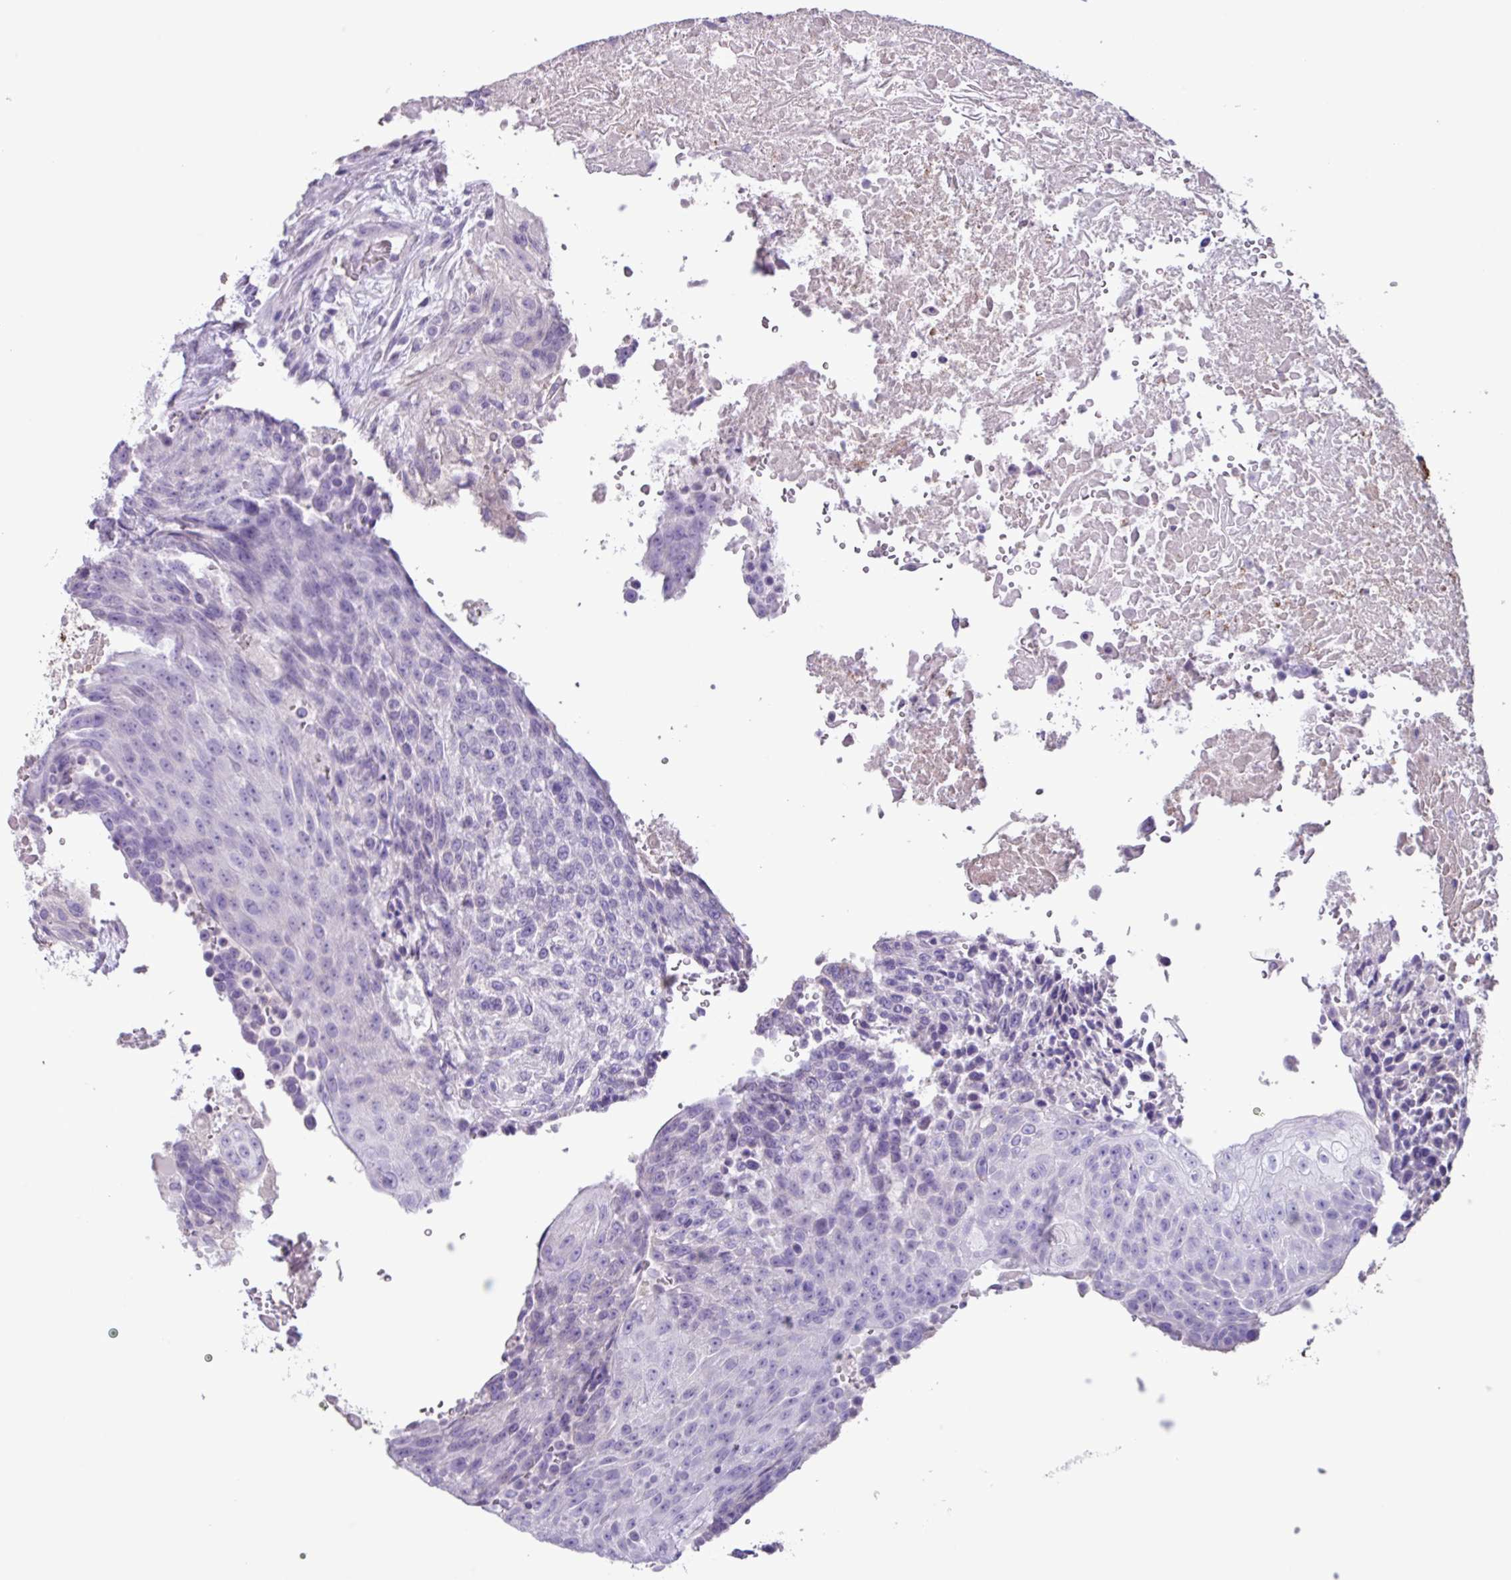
{"staining": {"intensity": "negative", "quantity": "none", "location": "none"}, "tissue": "urothelial cancer", "cell_type": "Tumor cells", "image_type": "cancer", "snomed": [{"axis": "morphology", "description": "Urothelial carcinoma, High grade"}, {"axis": "topography", "description": "Urinary bladder"}], "caption": "A high-resolution micrograph shows immunohistochemistry (IHC) staining of urothelial cancer, which exhibits no significant staining in tumor cells.", "gene": "CYSTM1", "patient": {"sex": "female", "age": 63}}